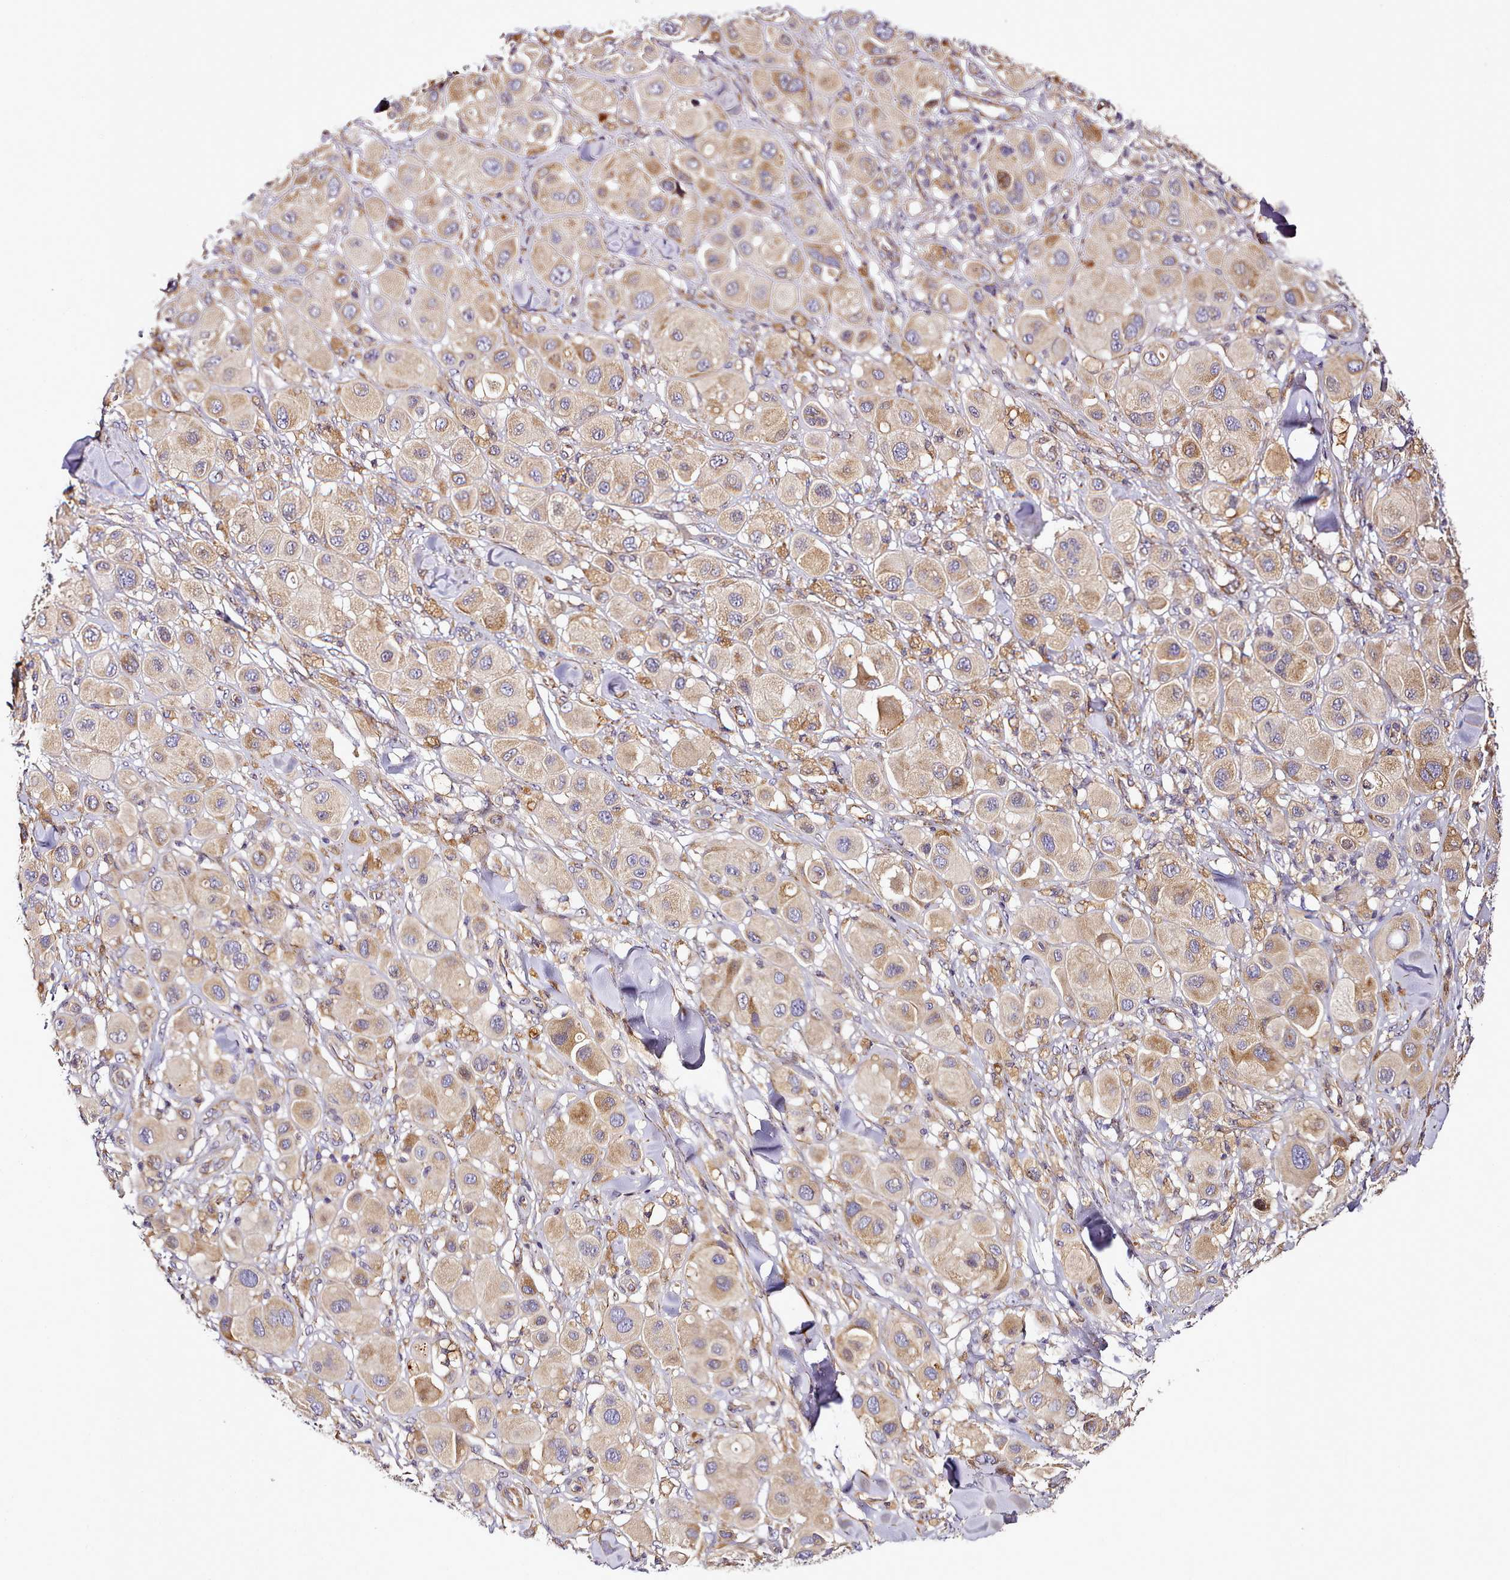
{"staining": {"intensity": "moderate", "quantity": ">75%", "location": "cytoplasmic/membranous"}, "tissue": "melanoma", "cell_type": "Tumor cells", "image_type": "cancer", "snomed": [{"axis": "morphology", "description": "Malignant melanoma, Metastatic site"}, {"axis": "topography", "description": "Skin"}], "caption": "IHC of human melanoma displays medium levels of moderate cytoplasmic/membranous expression in about >75% of tumor cells.", "gene": "NBPF1", "patient": {"sex": "male", "age": 41}}